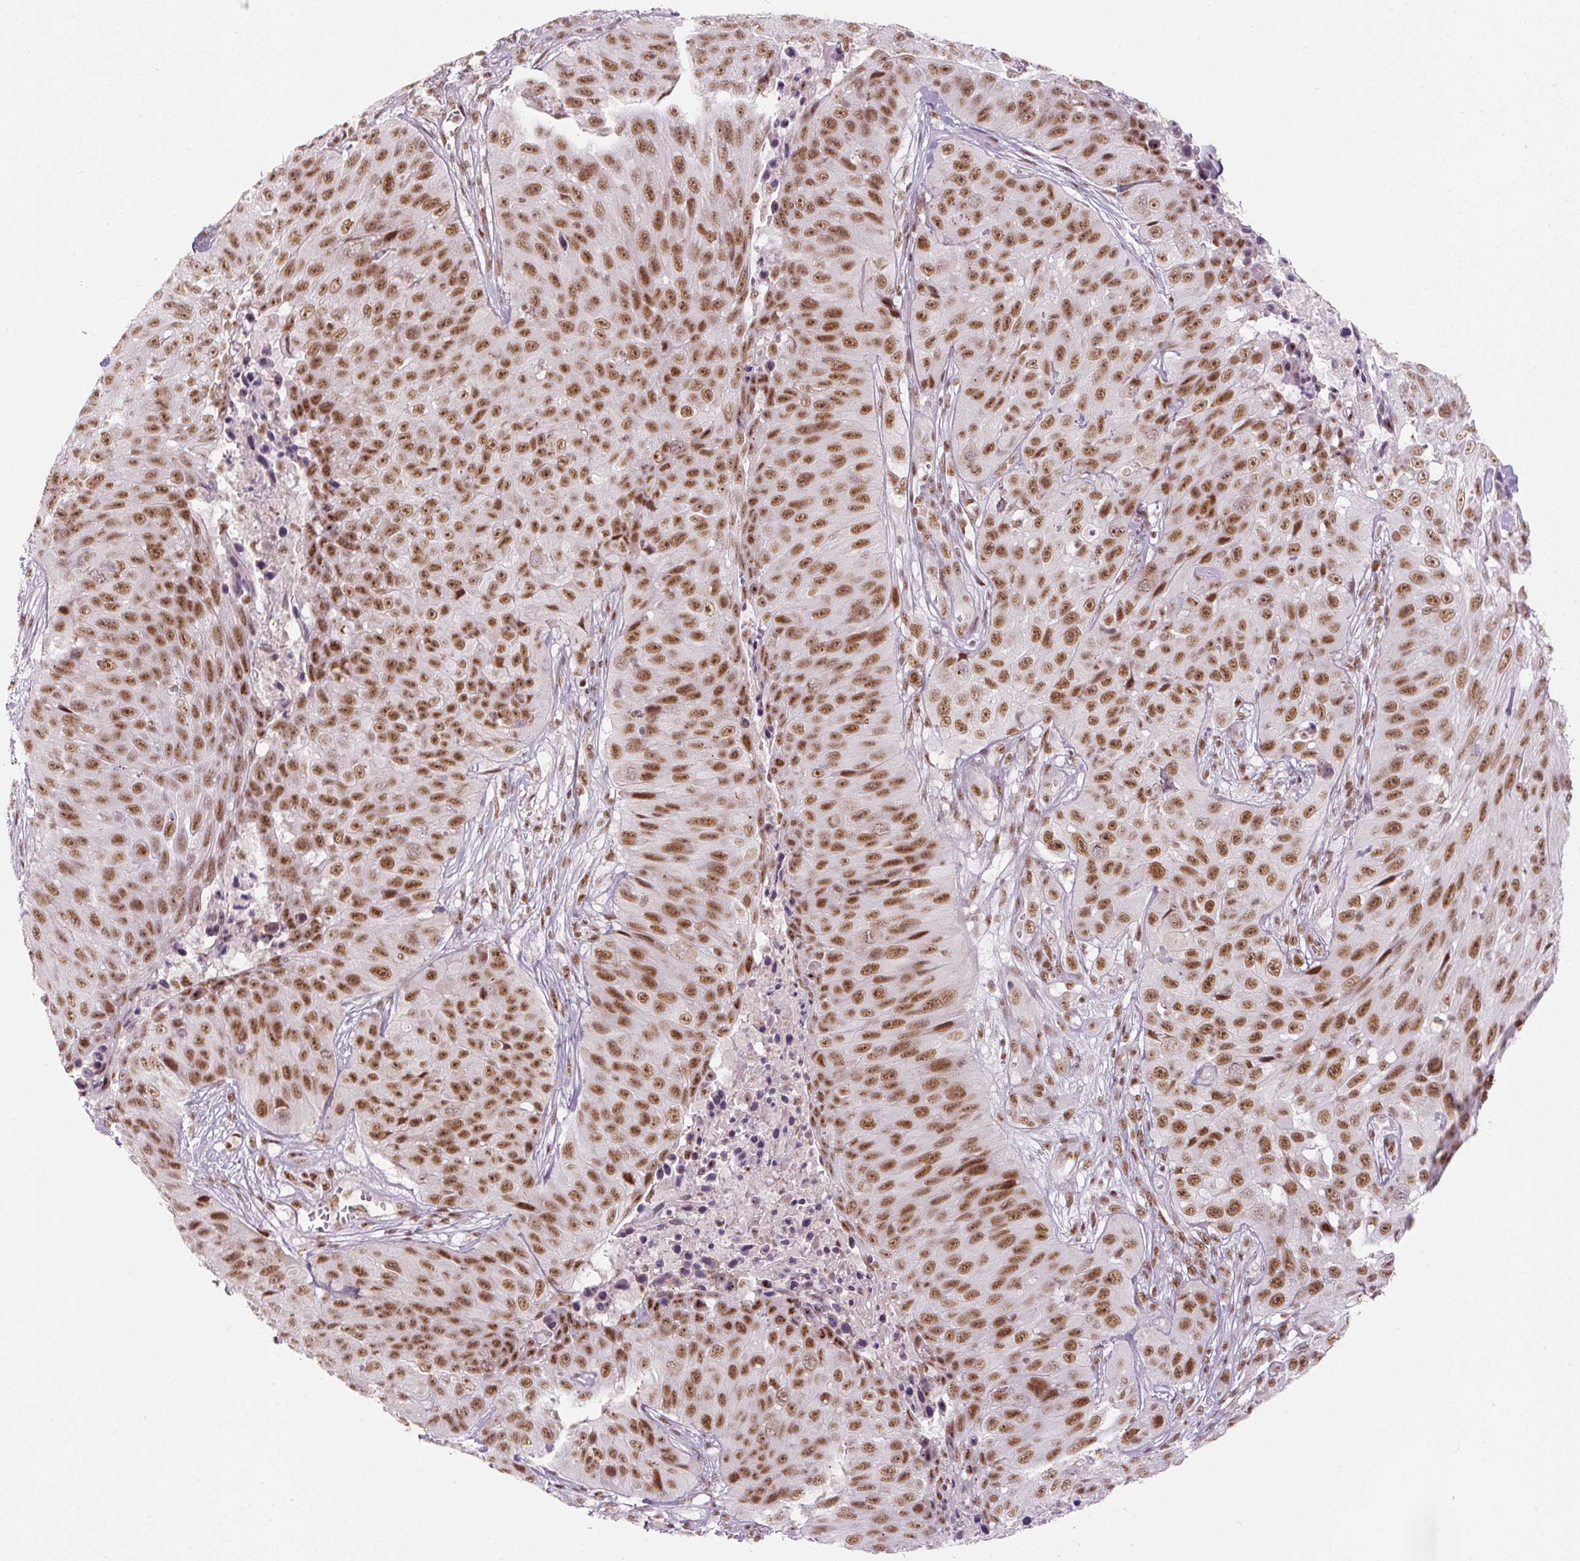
{"staining": {"intensity": "moderate", "quantity": ">75%", "location": "nuclear"}, "tissue": "skin cancer", "cell_type": "Tumor cells", "image_type": "cancer", "snomed": [{"axis": "morphology", "description": "Squamous cell carcinoma, NOS"}, {"axis": "topography", "description": "Skin"}], "caption": "Protein staining of skin squamous cell carcinoma tissue demonstrates moderate nuclear positivity in about >75% of tumor cells.", "gene": "U2AF2", "patient": {"sex": "female", "age": 87}}